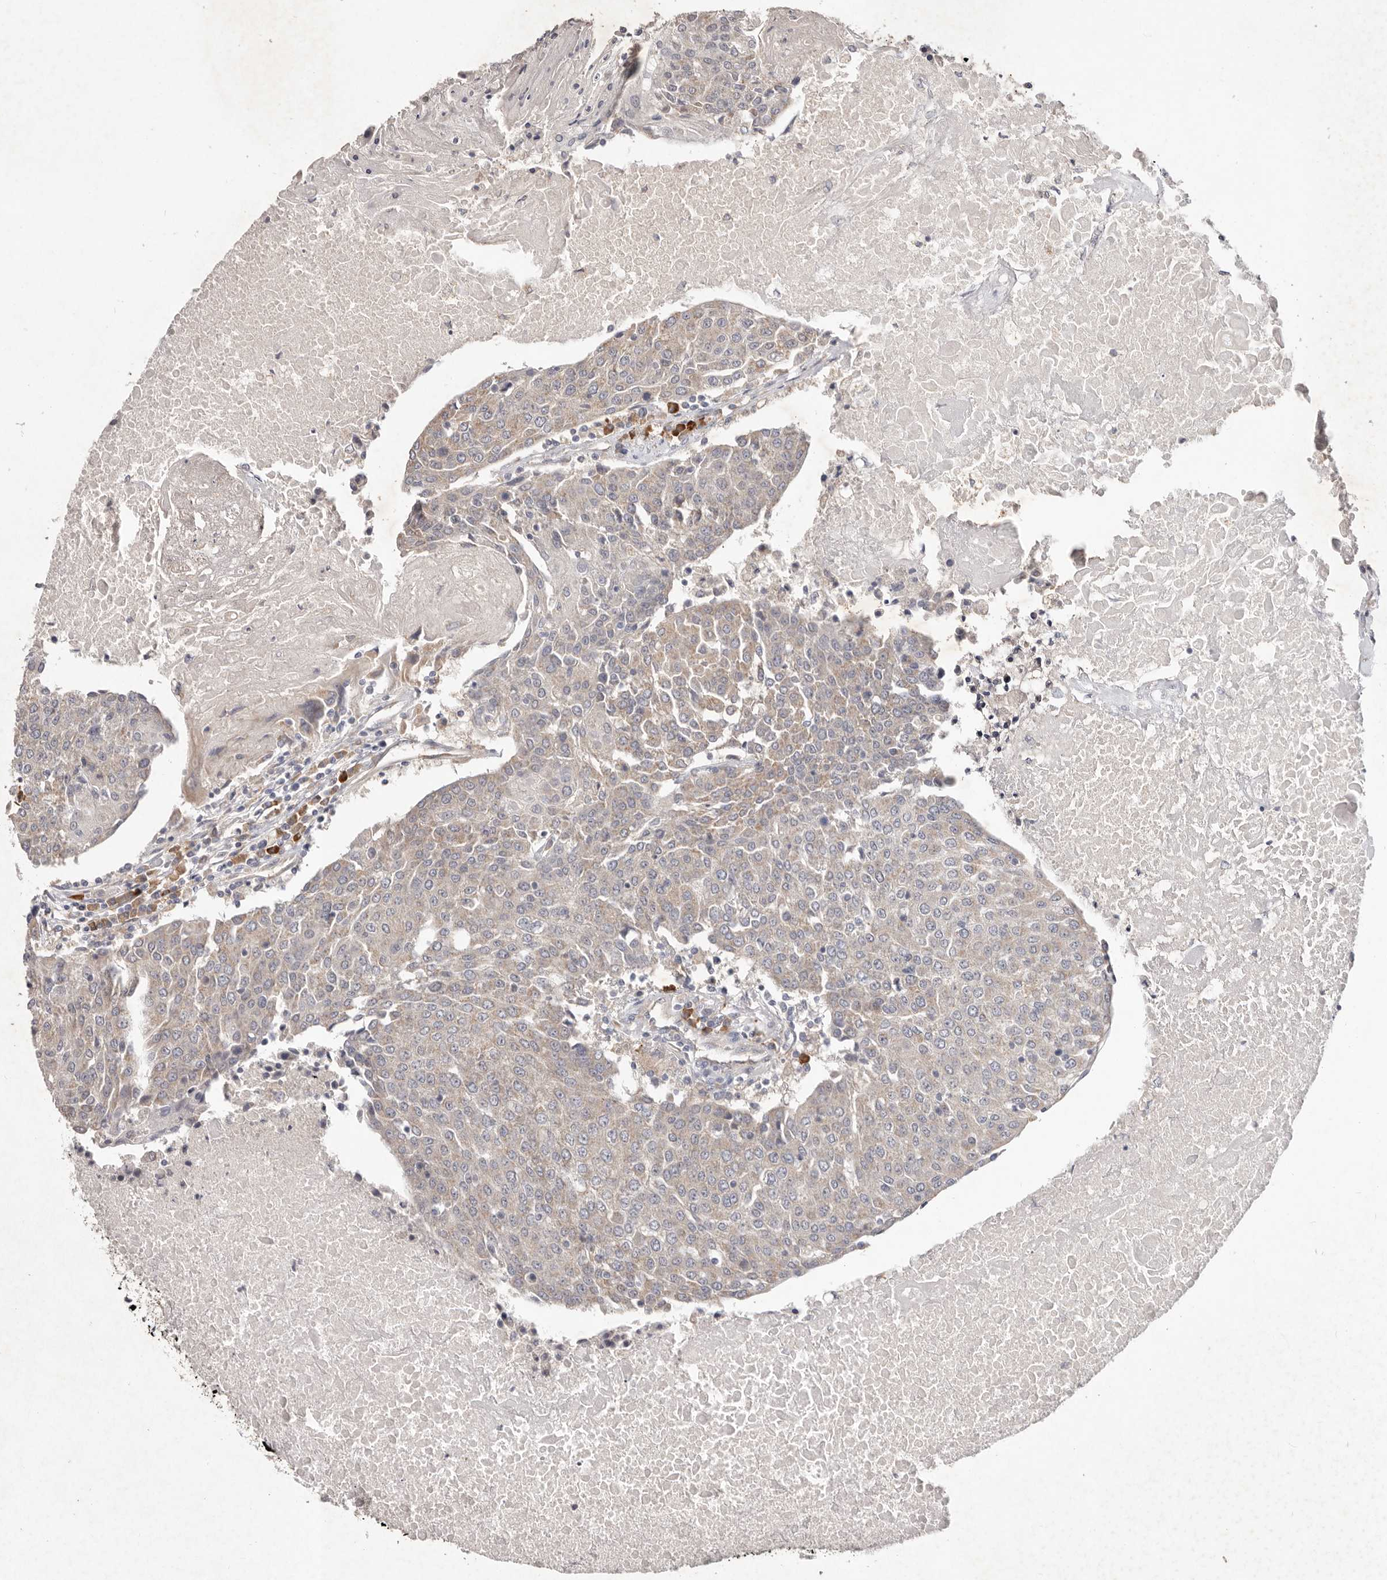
{"staining": {"intensity": "weak", "quantity": "<25%", "location": "cytoplasmic/membranous"}, "tissue": "urothelial cancer", "cell_type": "Tumor cells", "image_type": "cancer", "snomed": [{"axis": "morphology", "description": "Urothelial carcinoma, High grade"}, {"axis": "topography", "description": "Urinary bladder"}], "caption": "DAB (3,3'-diaminobenzidine) immunohistochemical staining of human urothelial cancer displays no significant staining in tumor cells. (Stains: DAB (3,3'-diaminobenzidine) immunohistochemistry (IHC) with hematoxylin counter stain, Microscopy: brightfield microscopy at high magnification).", "gene": "WDR77", "patient": {"sex": "female", "age": 85}}